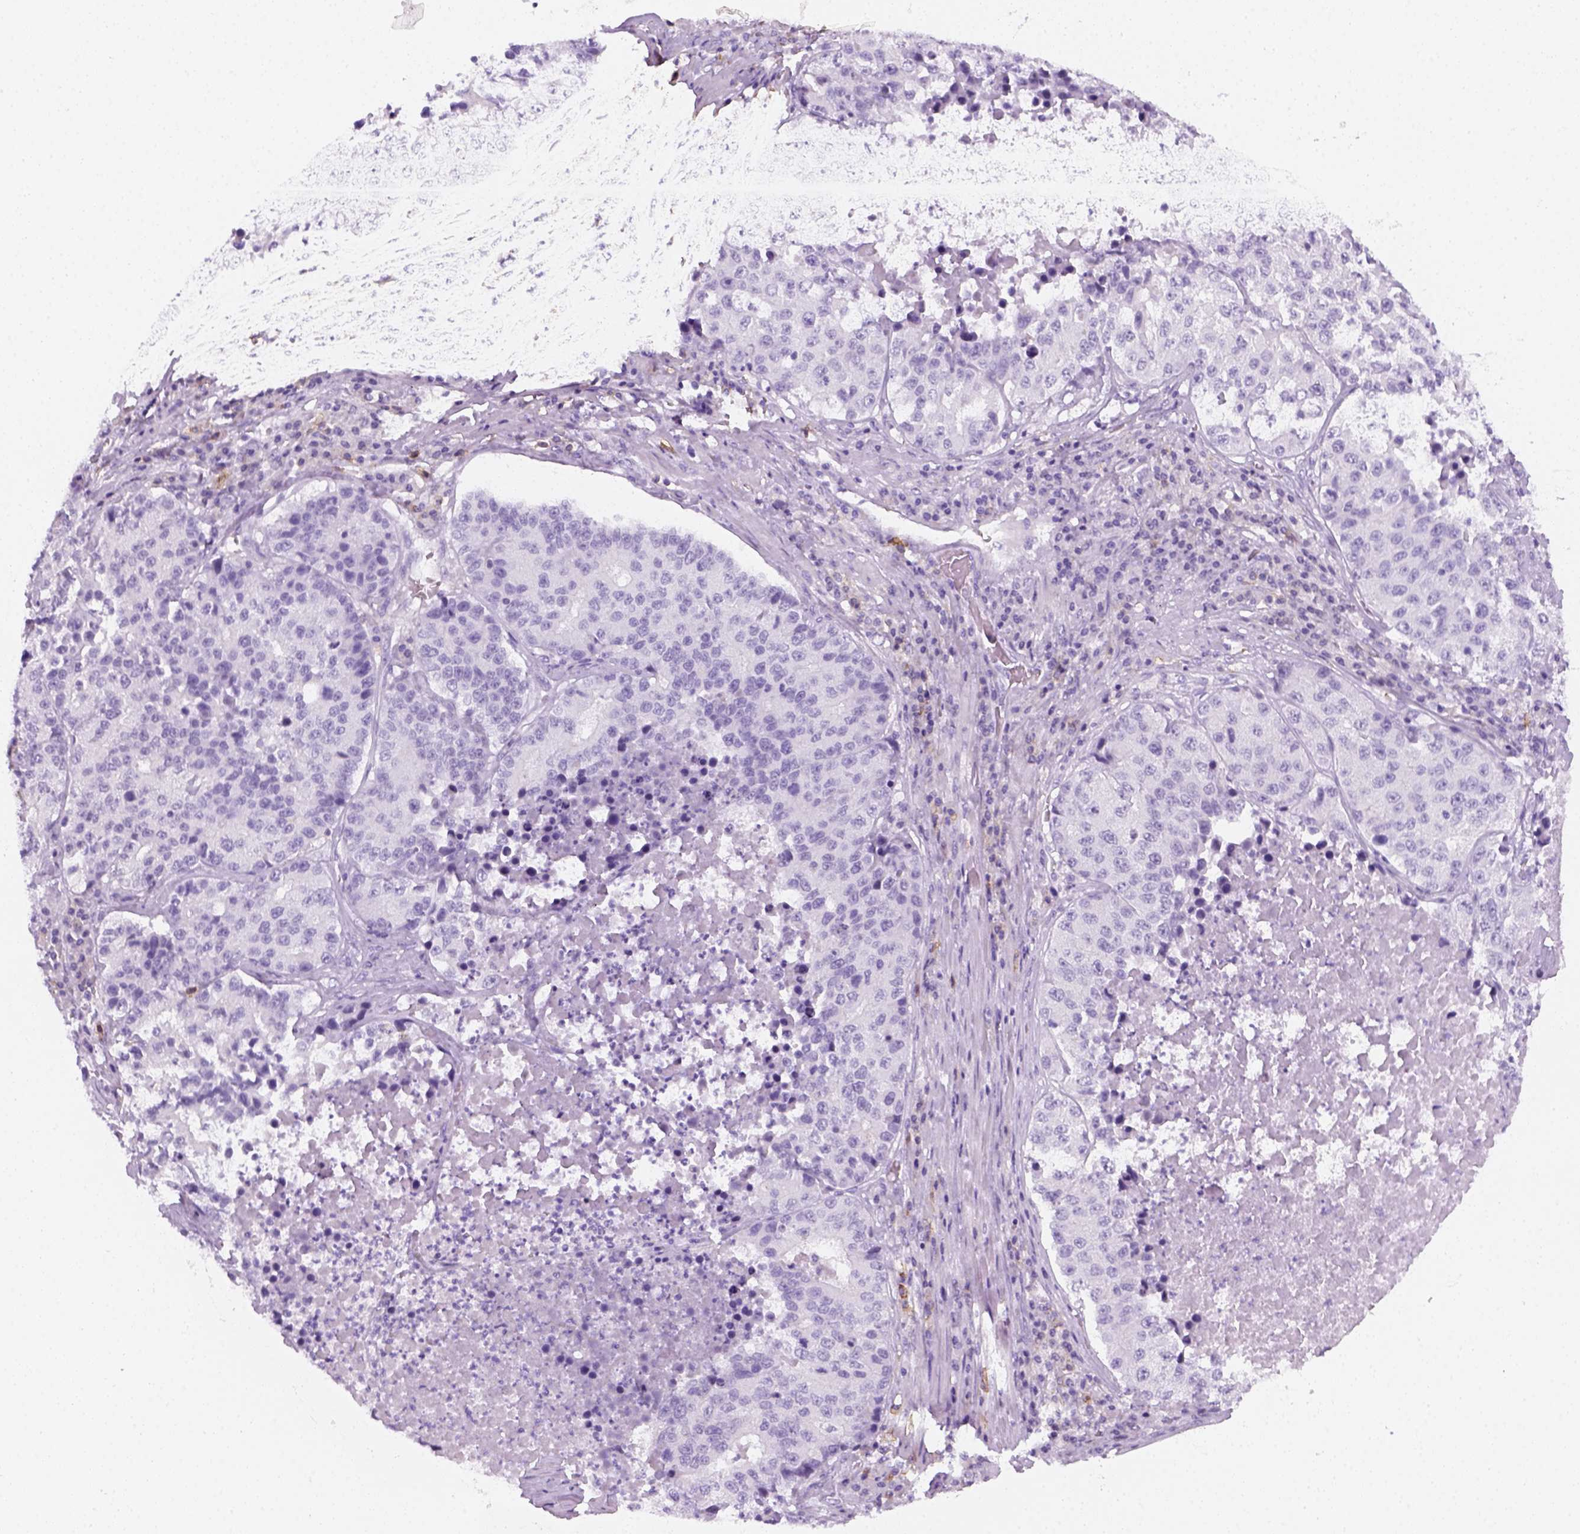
{"staining": {"intensity": "negative", "quantity": "none", "location": "none"}, "tissue": "stomach cancer", "cell_type": "Tumor cells", "image_type": "cancer", "snomed": [{"axis": "morphology", "description": "Adenocarcinoma, NOS"}, {"axis": "topography", "description": "Stomach"}], "caption": "DAB (3,3'-diaminobenzidine) immunohistochemical staining of human stomach cancer shows no significant expression in tumor cells. (DAB (3,3'-diaminobenzidine) immunohistochemistry visualized using brightfield microscopy, high magnification).", "gene": "AQP3", "patient": {"sex": "male", "age": 71}}